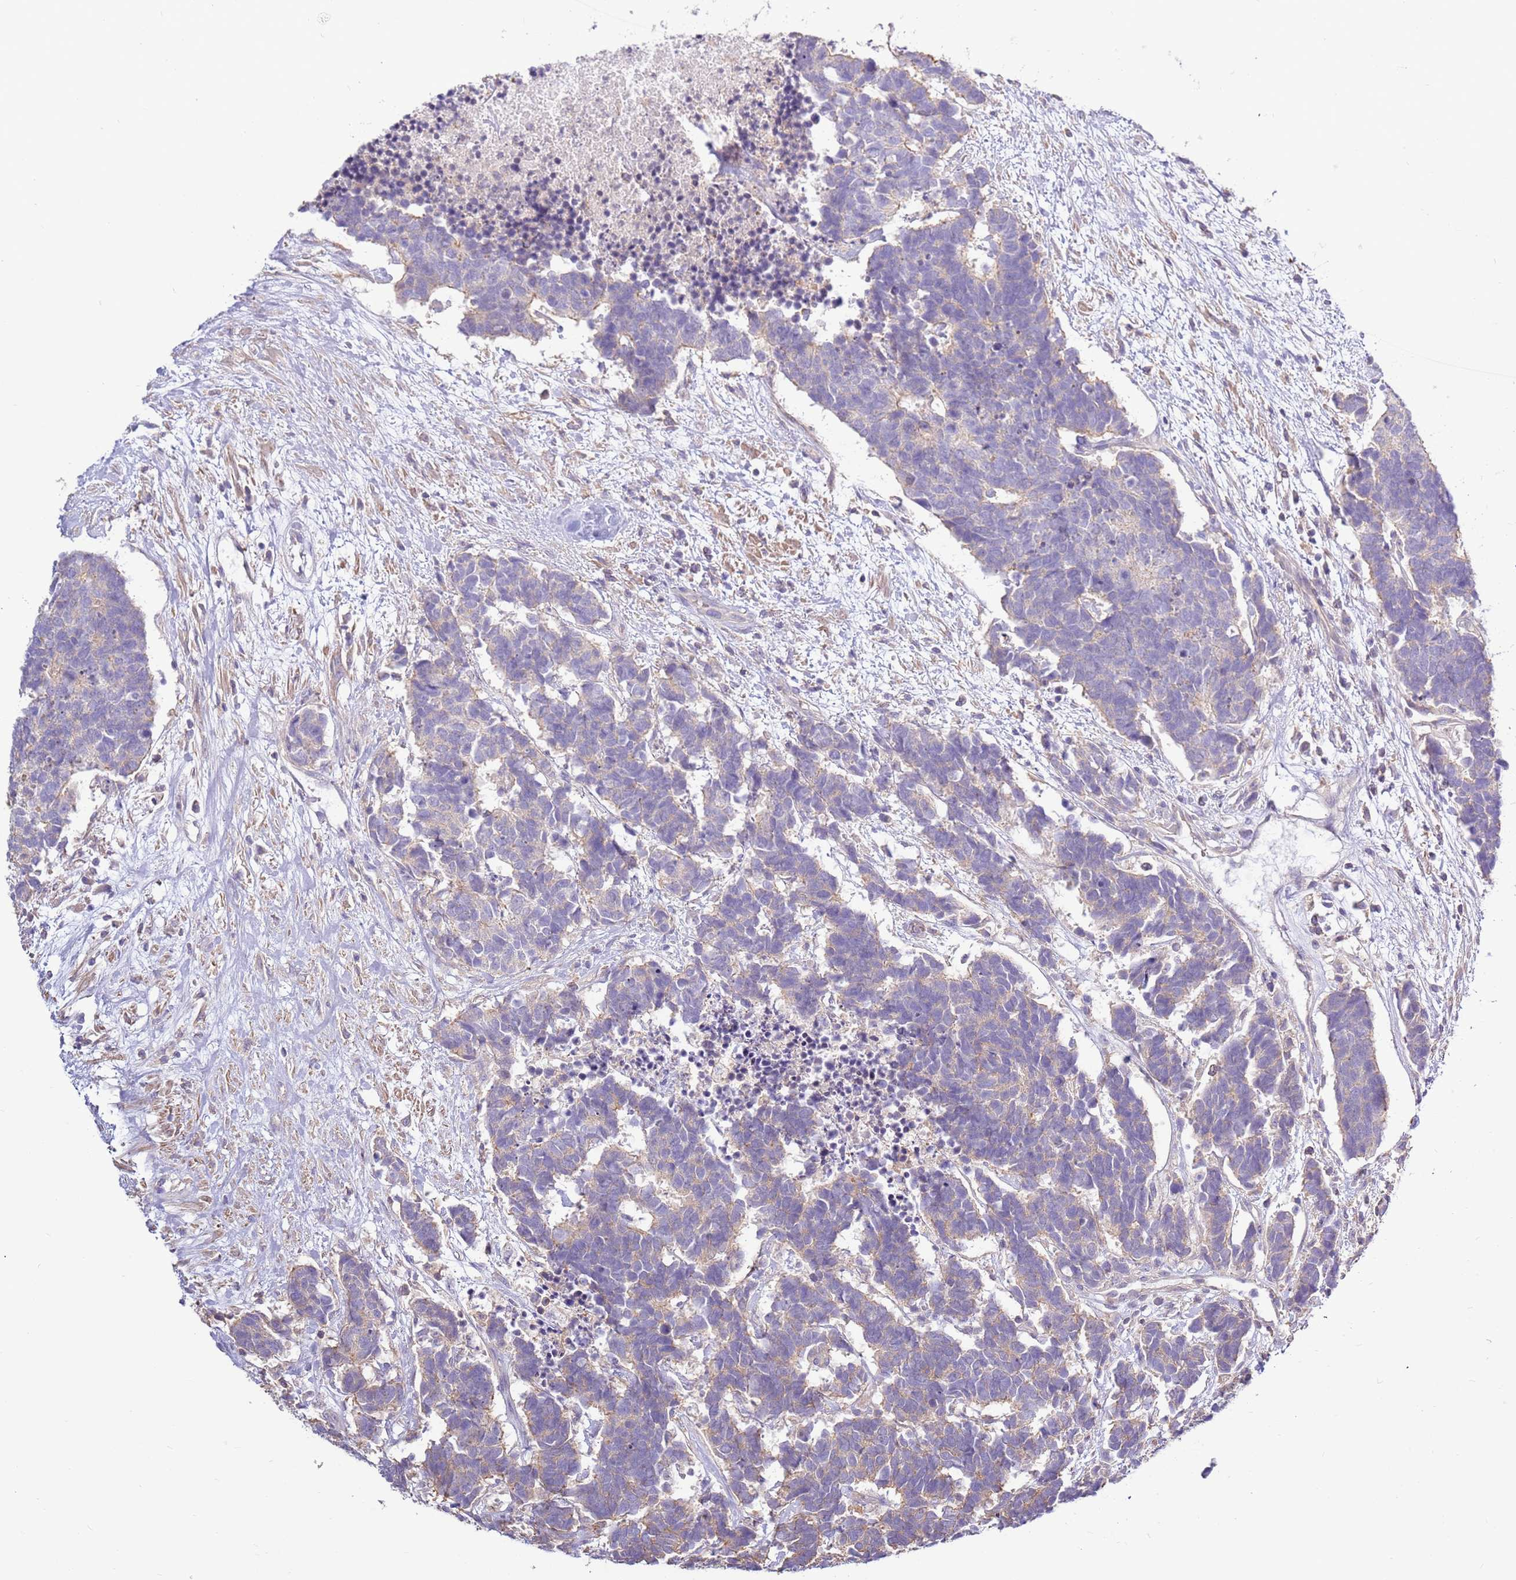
{"staining": {"intensity": "weak", "quantity": "<25%", "location": "cytoplasmic/membranous"}, "tissue": "carcinoid", "cell_type": "Tumor cells", "image_type": "cancer", "snomed": [{"axis": "morphology", "description": "Carcinoma, NOS"}, {"axis": "morphology", "description": "Carcinoid, malignant, NOS"}, {"axis": "topography", "description": "Urinary bladder"}], "caption": "Carcinoid (malignant) stained for a protein using immunohistochemistry (IHC) shows no positivity tumor cells.", "gene": "EVA1B", "patient": {"sex": "male", "age": 57}}